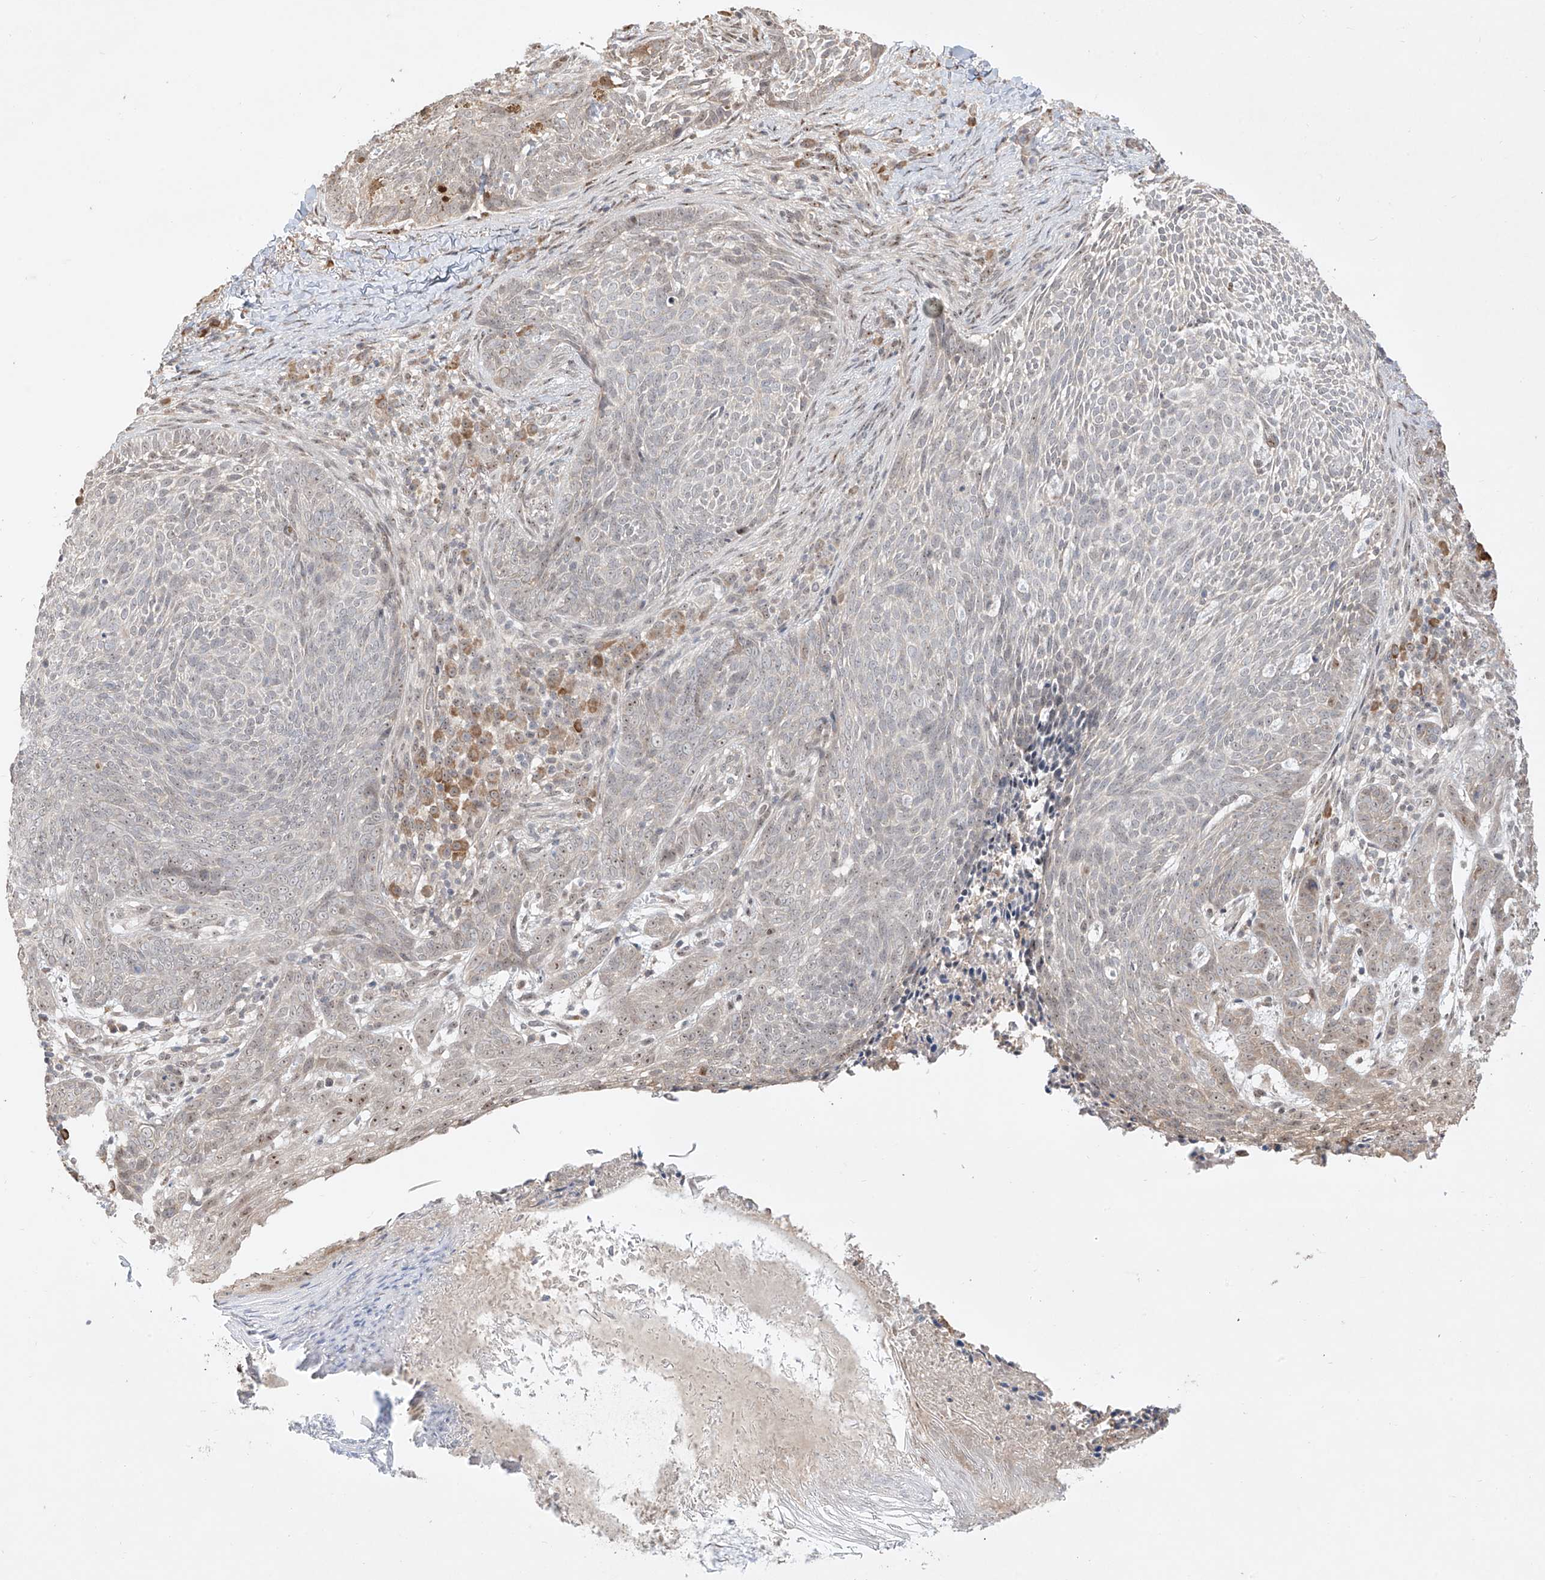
{"staining": {"intensity": "weak", "quantity": "<25%", "location": "nuclear"}, "tissue": "skin cancer", "cell_type": "Tumor cells", "image_type": "cancer", "snomed": [{"axis": "morphology", "description": "Basal cell carcinoma"}, {"axis": "topography", "description": "Skin"}], "caption": "High power microscopy micrograph of an immunohistochemistry histopathology image of skin basal cell carcinoma, revealing no significant staining in tumor cells.", "gene": "TASP1", "patient": {"sex": "male", "age": 85}}